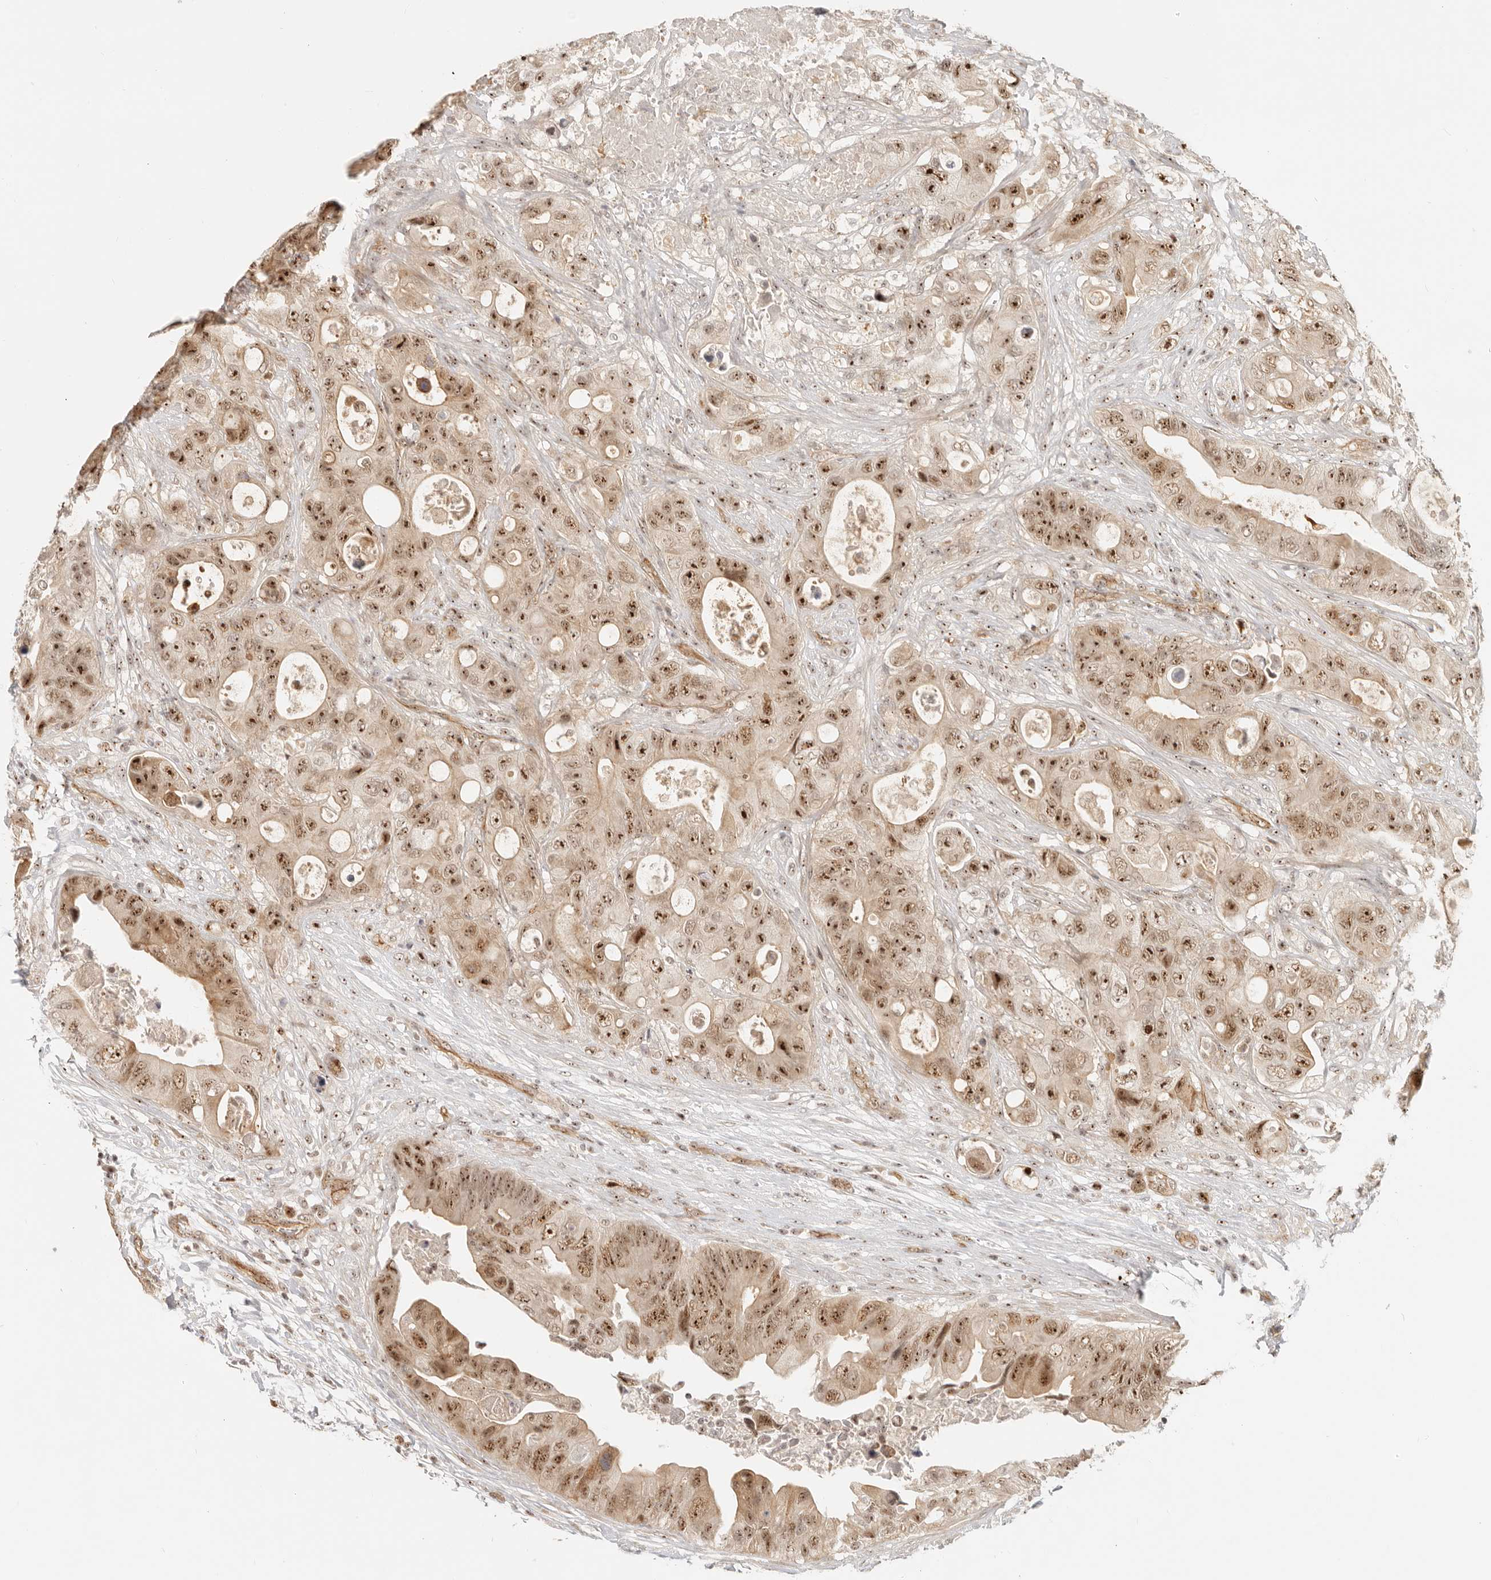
{"staining": {"intensity": "strong", "quantity": ">75%", "location": "nuclear"}, "tissue": "colorectal cancer", "cell_type": "Tumor cells", "image_type": "cancer", "snomed": [{"axis": "morphology", "description": "Adenocarcinoma, NOS"}, {"axis": "topography", "description": "Colon"}], "caption": "High-power microscopy captured an IHC micrograph of colorectal cancer, revealing strong nuclear expression in approximately >75% of tumor cells.", "gene": "BAP1", "patient": {"sex": "female", "age": 46}}